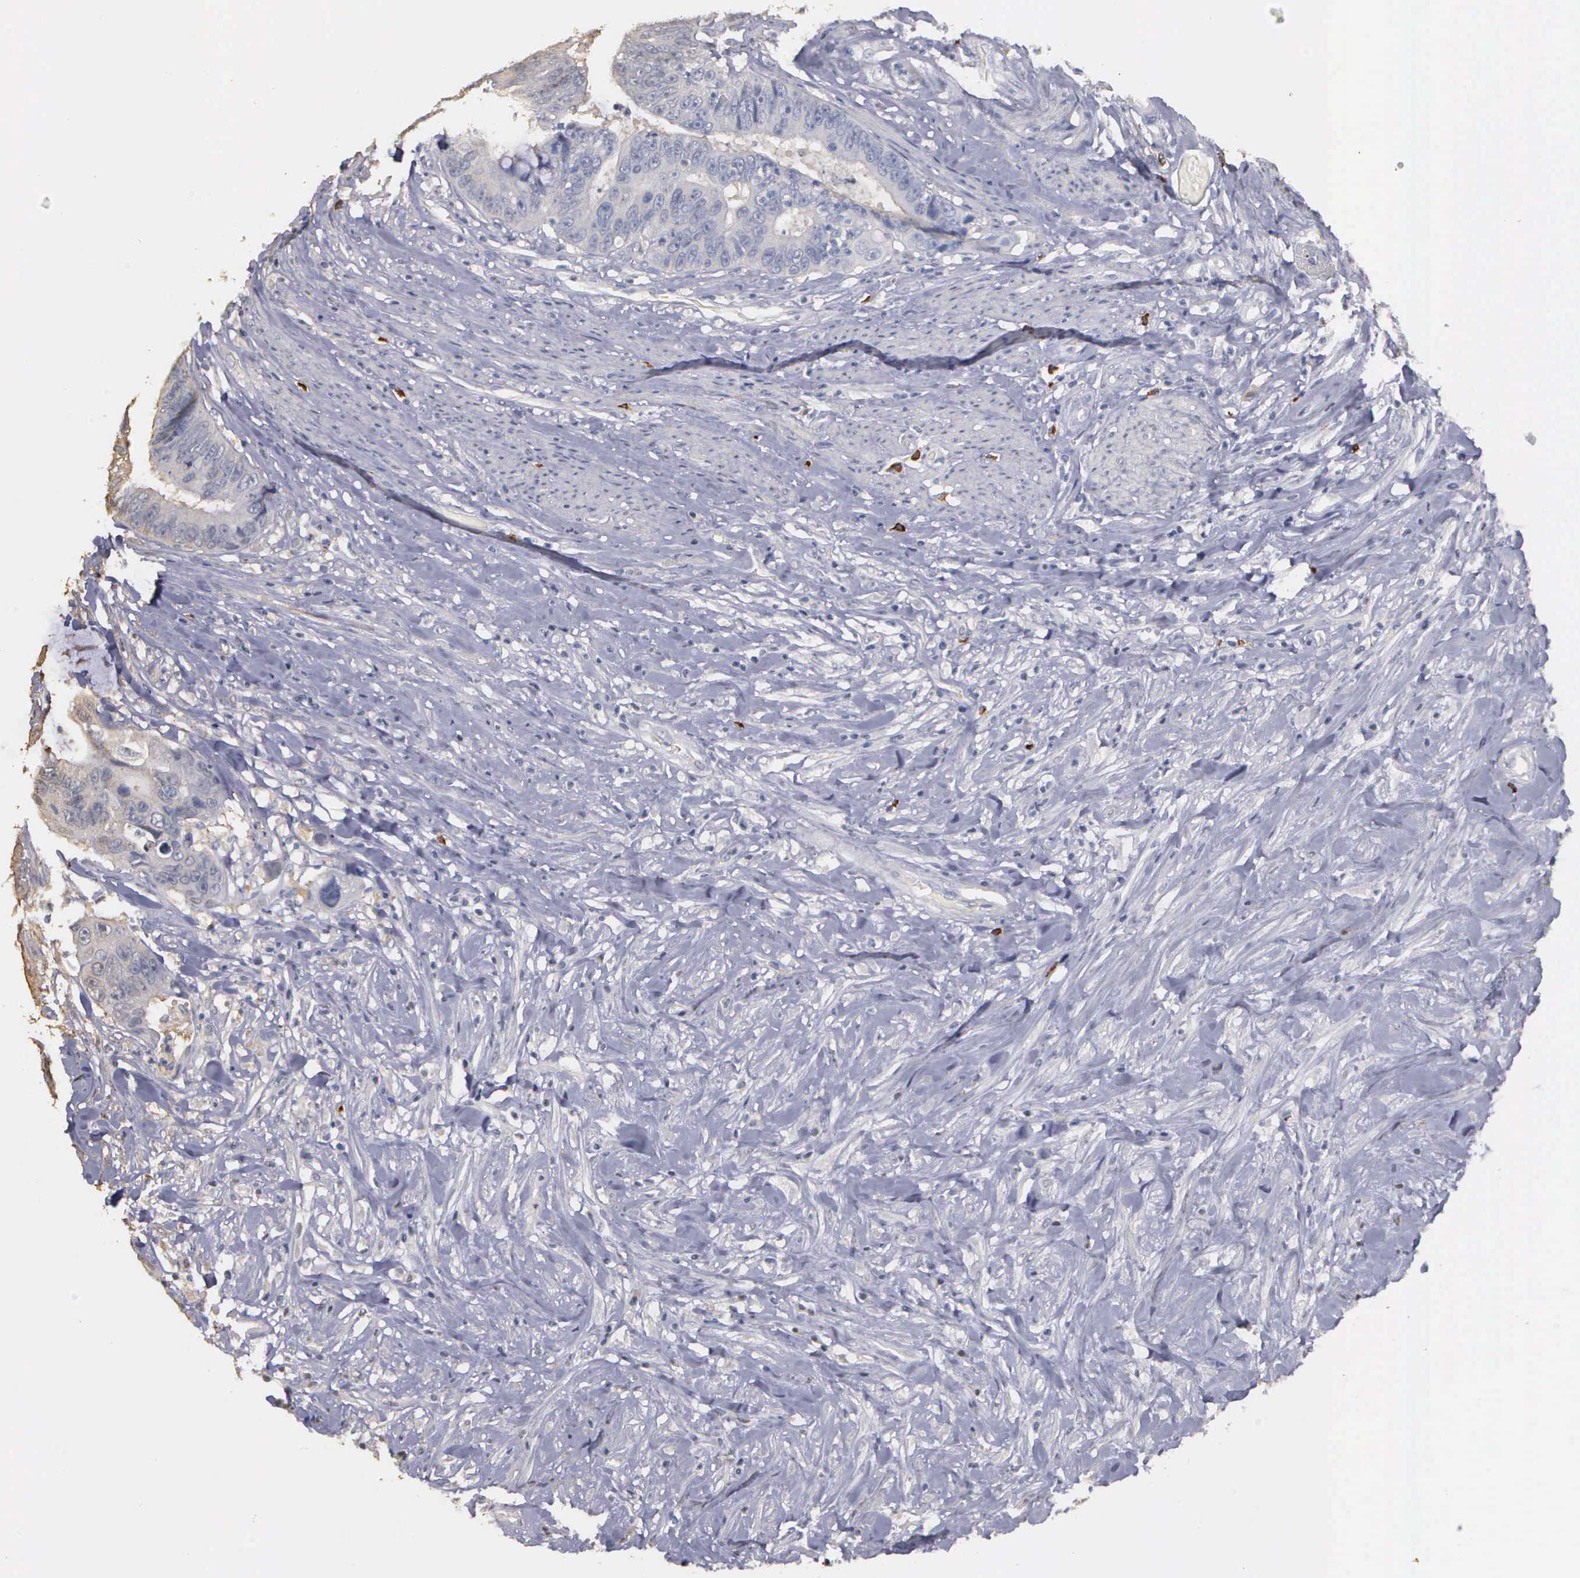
{"staining": {"intensity": "negative", "quantity": "none", "location": "none"}, "tissue": "colorectal cancer", "cell_type": "Tumor cells", "image_type": "cancer", "snomed": [{"axis": "morphology", "description": "Adenocarcinoma, NOS"}, {"axis": "topography", "description": "Rectum"}], "caption": "There is no significant staining in tumor cells of colorectal adenocarcinoma.", "gene": "ENO3", "patient": {"sex": "female", "age": 65}}